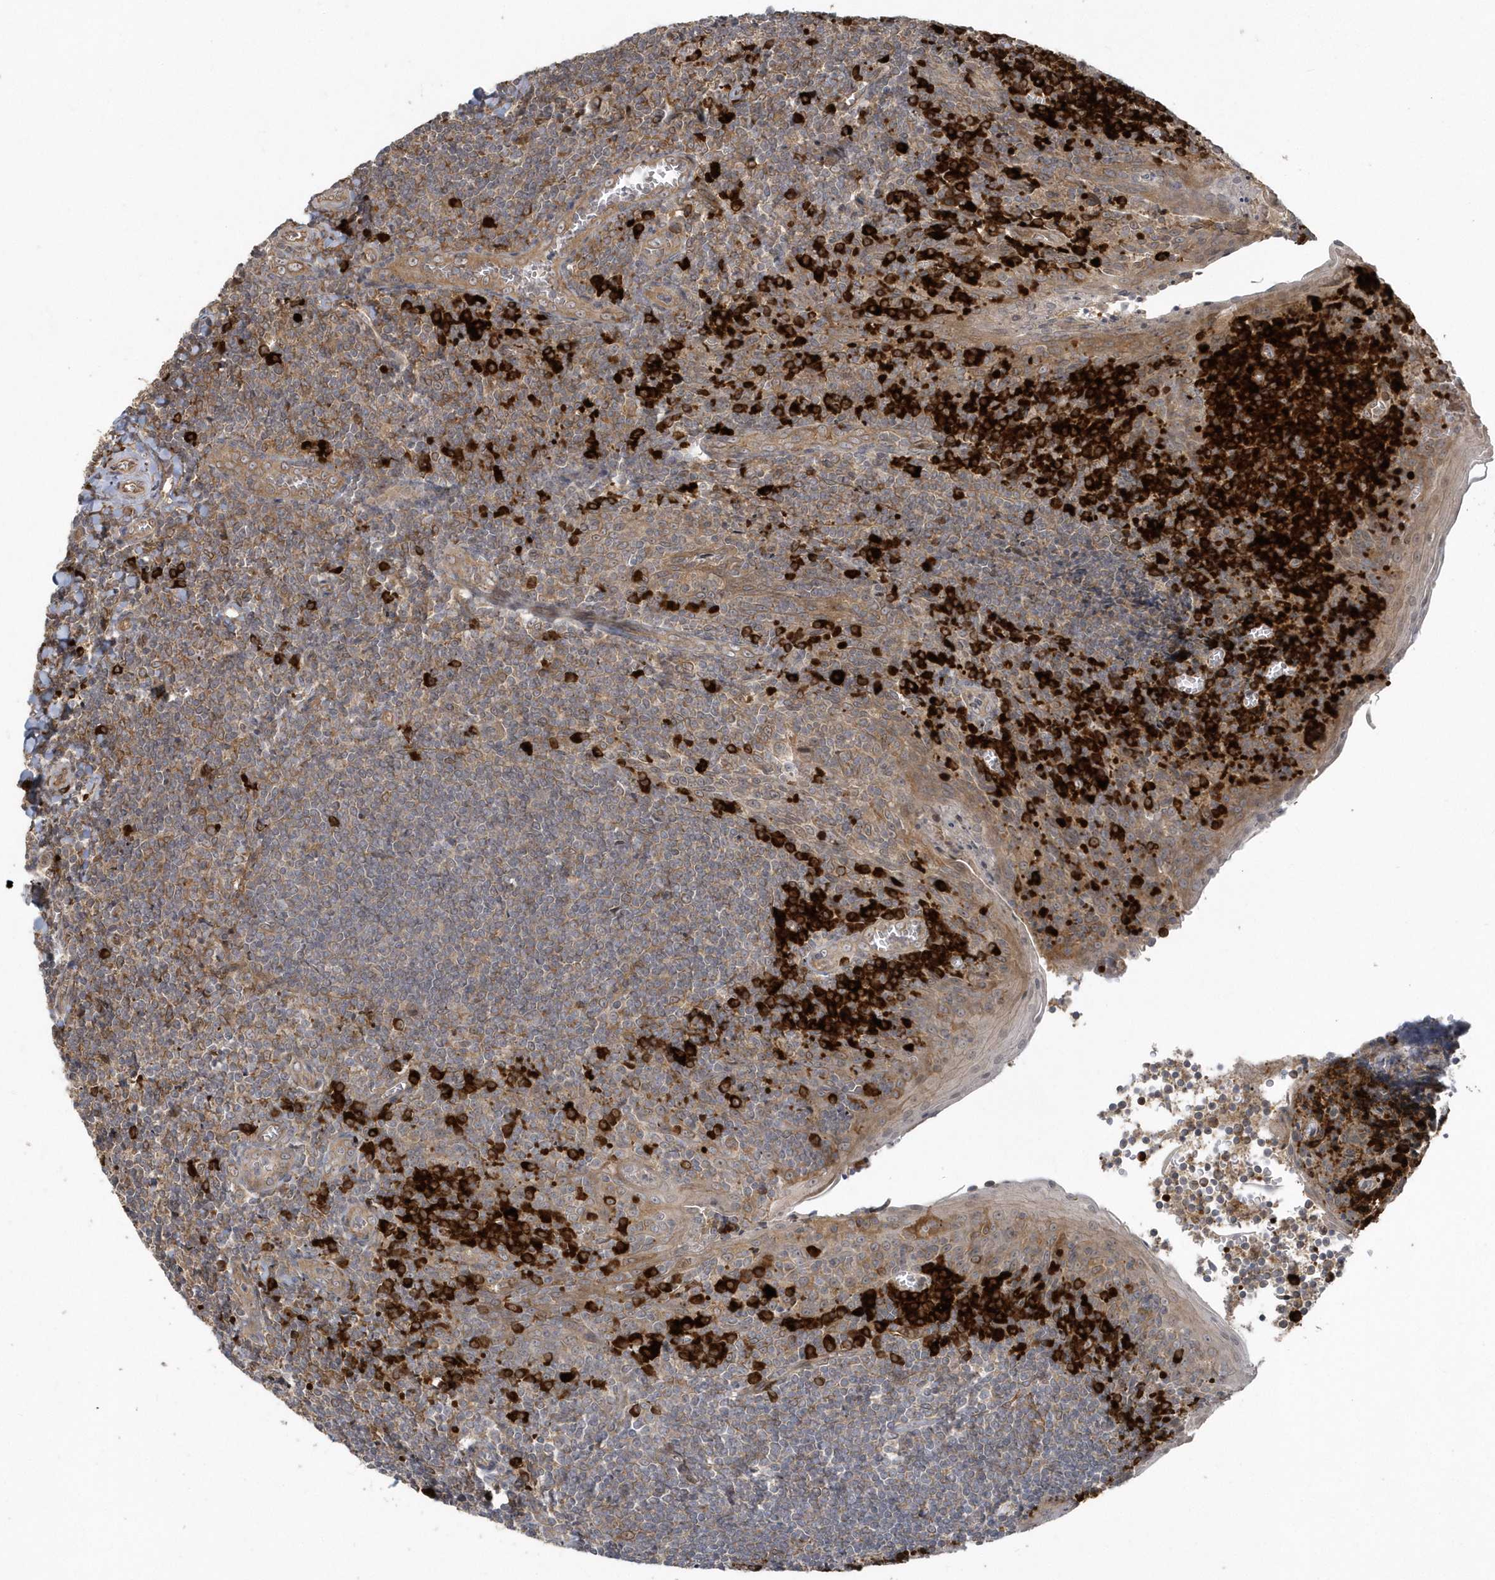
{"staining": {"intensity": "moderate", "quantity": ">75%", "location": "cytoplasmic/membranous"}, "tissue": "tonsil", "cell_type": "Germinal center cells", "image_type": "normal", "snomed": [{"axis": "morphology", "description": "Normal tissue, NOS"}, {"axis": "topography", "description": "Tonsil"}], "caption": "Immunohistochemistry (IHC) (DAB) staining of normal tonsil reveals moderate cytoplasmic/membranous protein expression in about >75% of germinal center cells. The staining was performed using DAB (3,3'-diaminobenzidine), with brown indicating positive protein expression. Nuclei are stained blue with hematoxylin.", "gene": "HERPUD1", "patient": {"sex": "male", "age": 27}}